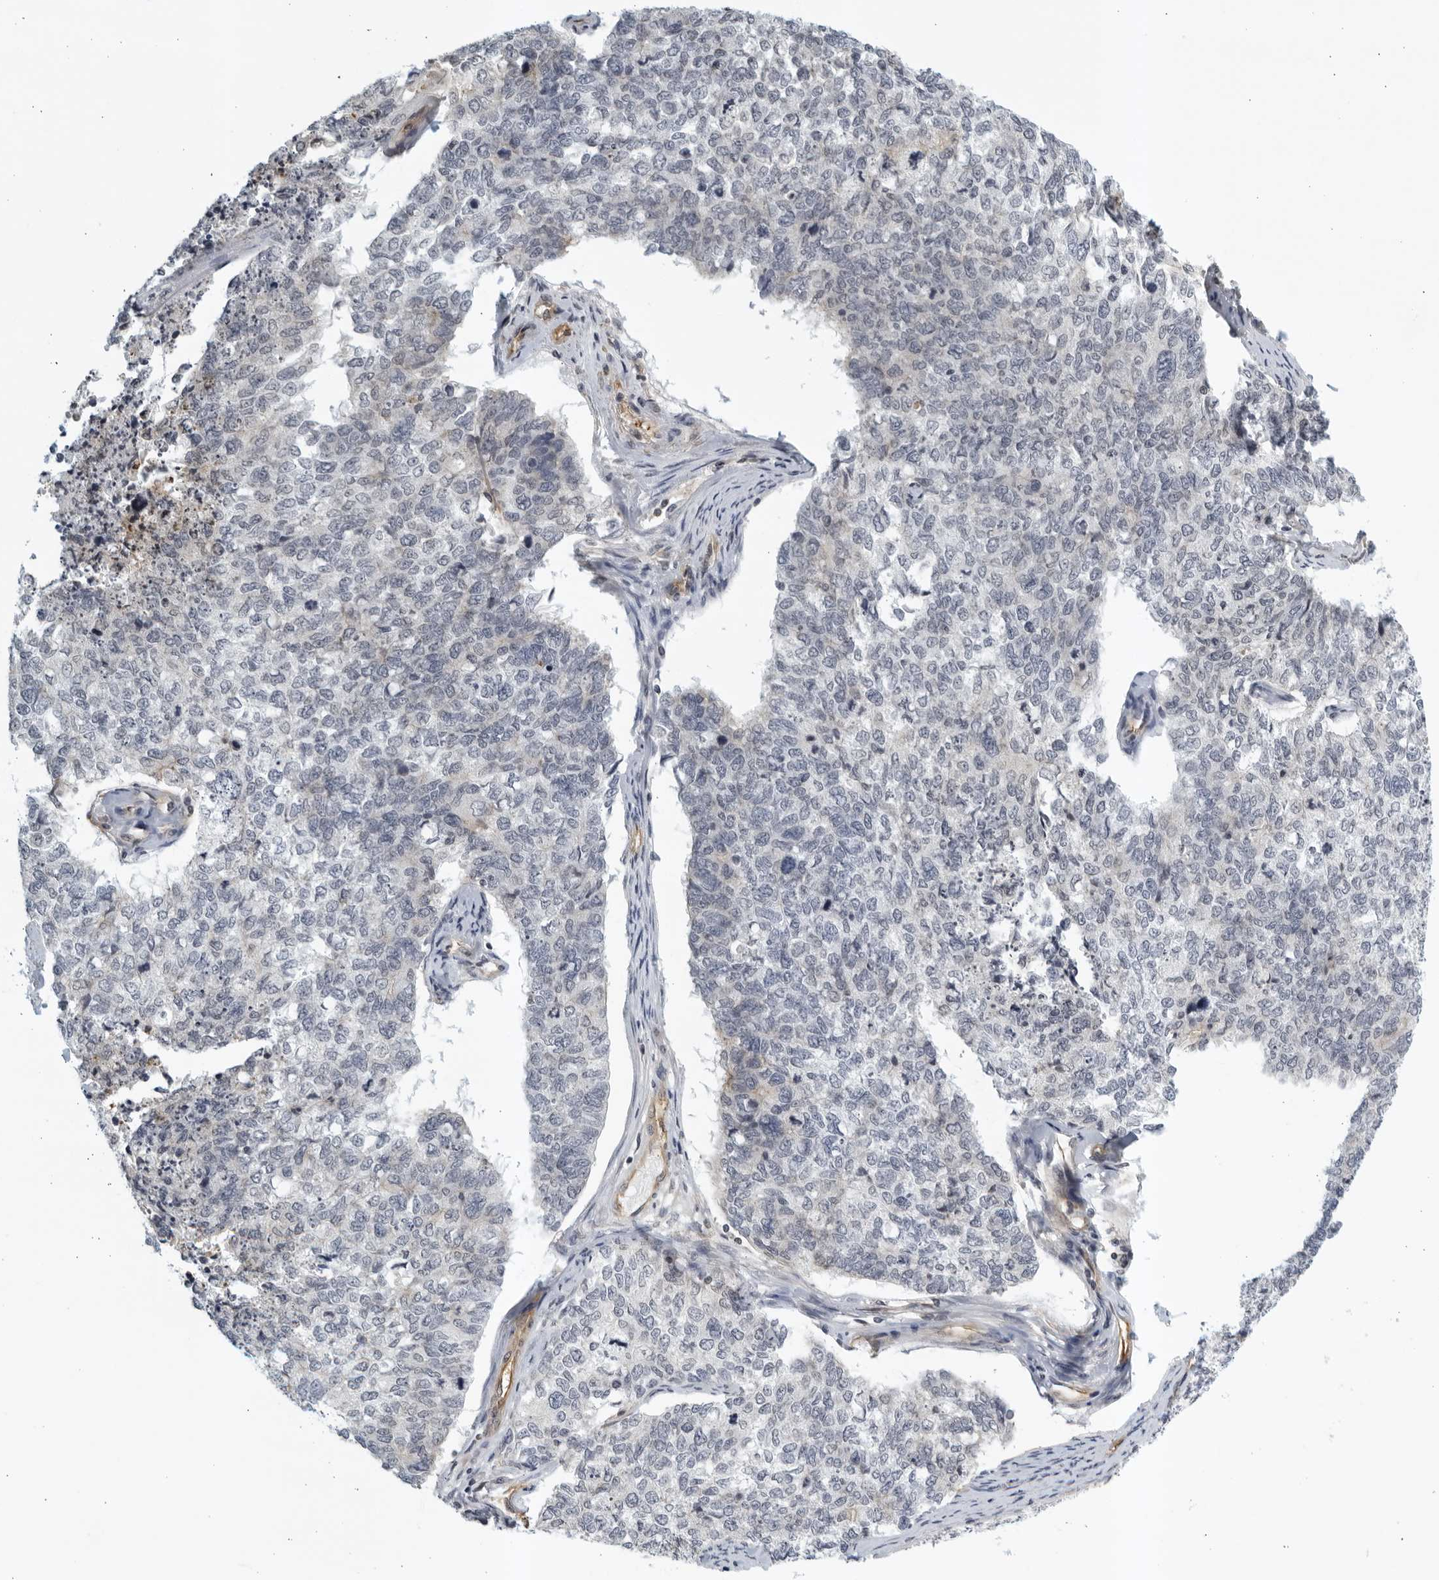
{"staining": {"intensity": "negative", "quantity": "none", "location": "none"}, "tissue": "cervical cancer", "cell_type": "Tumor cells", "image_type": "cancer", "snomed": [{"axis": "morphology", "description": "Squamous cell carcinoma, NOS"}, {"axis": "topography", "description": "Cervix"}], "caption": "DAB immunohistochemical staining of cervical squamous cell carcinoma exhibits no significant expression in tumor cells.", "gene": "SERTAD4", "patient": {"sex": "female", "age": 63}}